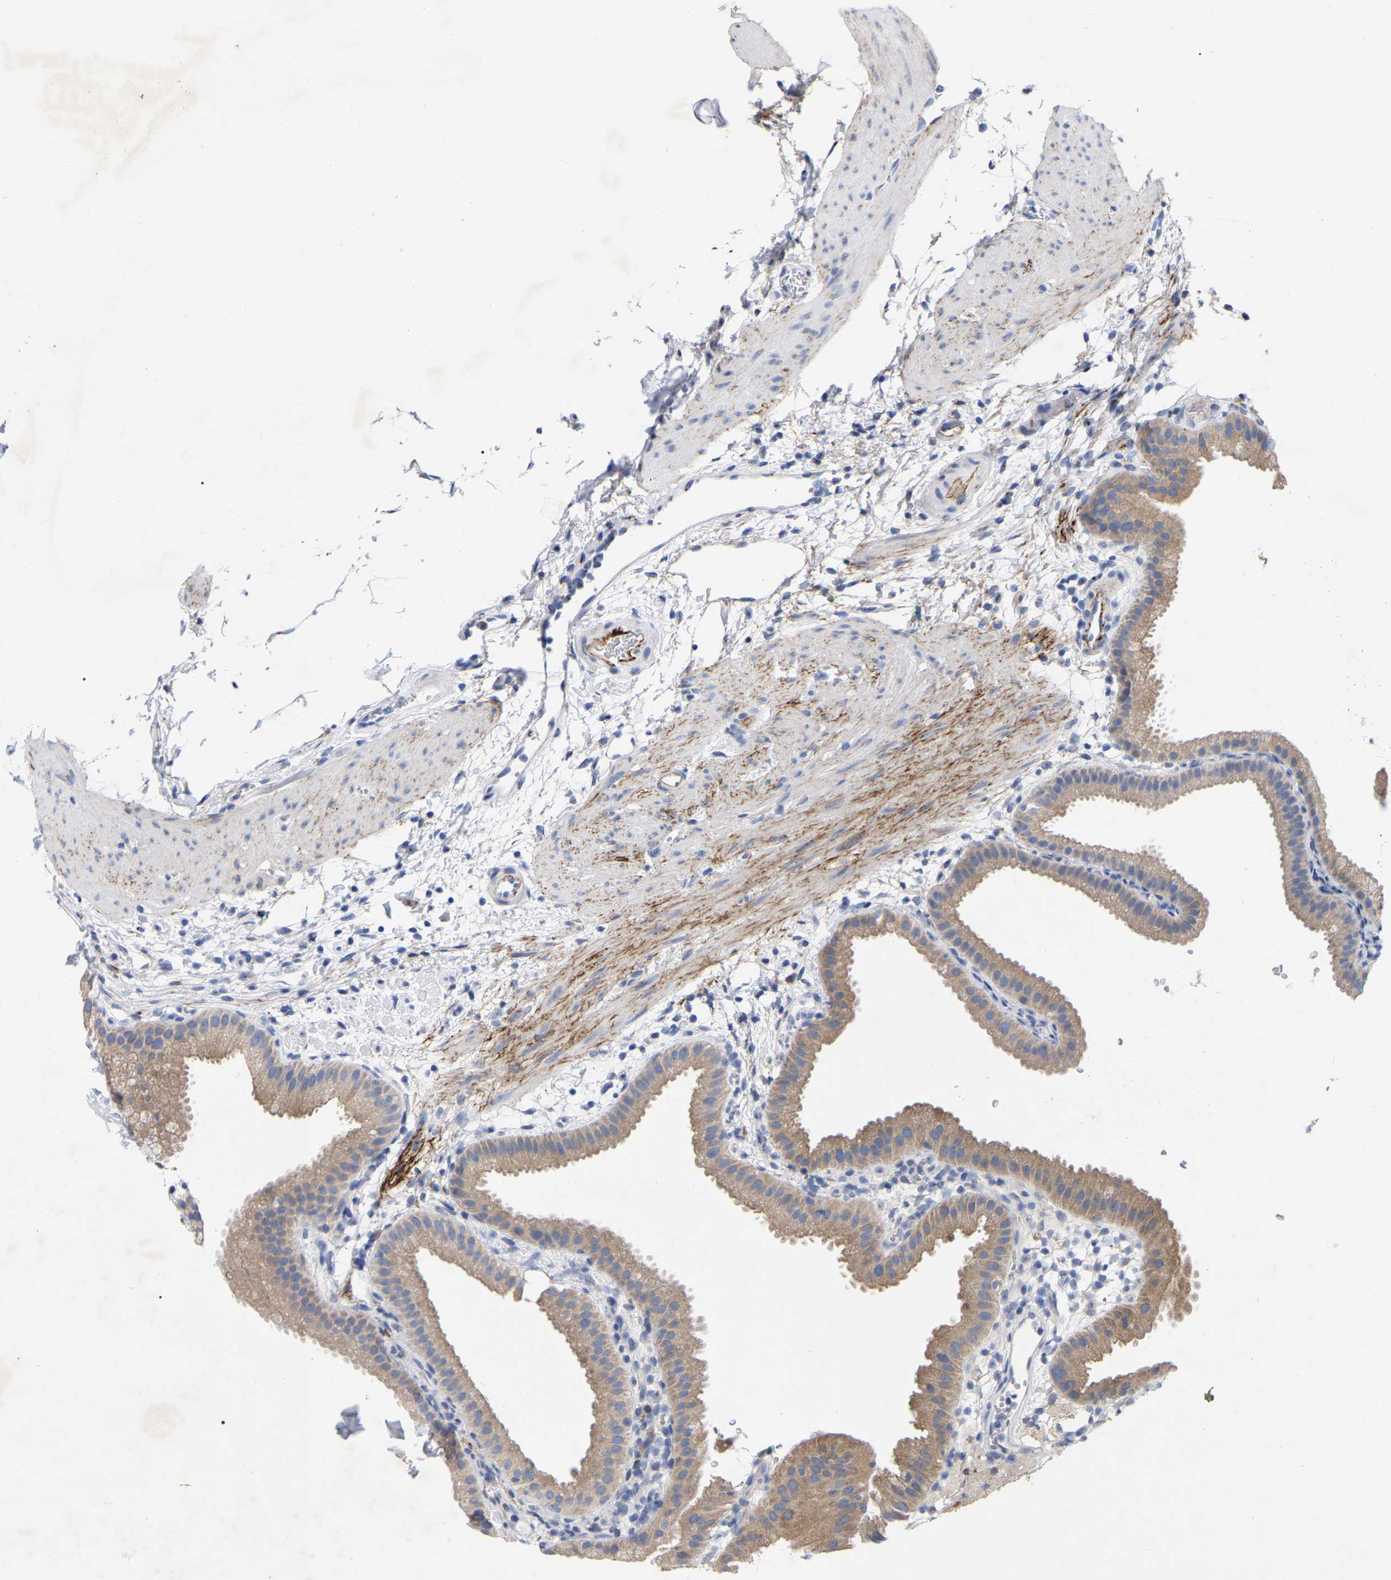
{"staining": {"intensity": "moderate", "quantity": ">75%", "location": "cytoplasmic/membranous"}, "tissue": "gallbladder", "cell_type": "Glandular cells", "image_type": "normal", "snomed": [{"axis": "morphology", "description": "Normal tissue, NOS"}, {"axis": "topography", "description": "Gallbladder"}], "caption": "Immunohistochemistry histopathology image of normal gallbladder: human gallbladder stained using IHC reveals medium levels of moderate protein expression localized specifically in the cytoplasmic/membranous of glandular cells, appearing as a cytoplasmic/membranous brown color.", "gene": "STRIP2", "patient": {"sex": "female", "age": 64}}